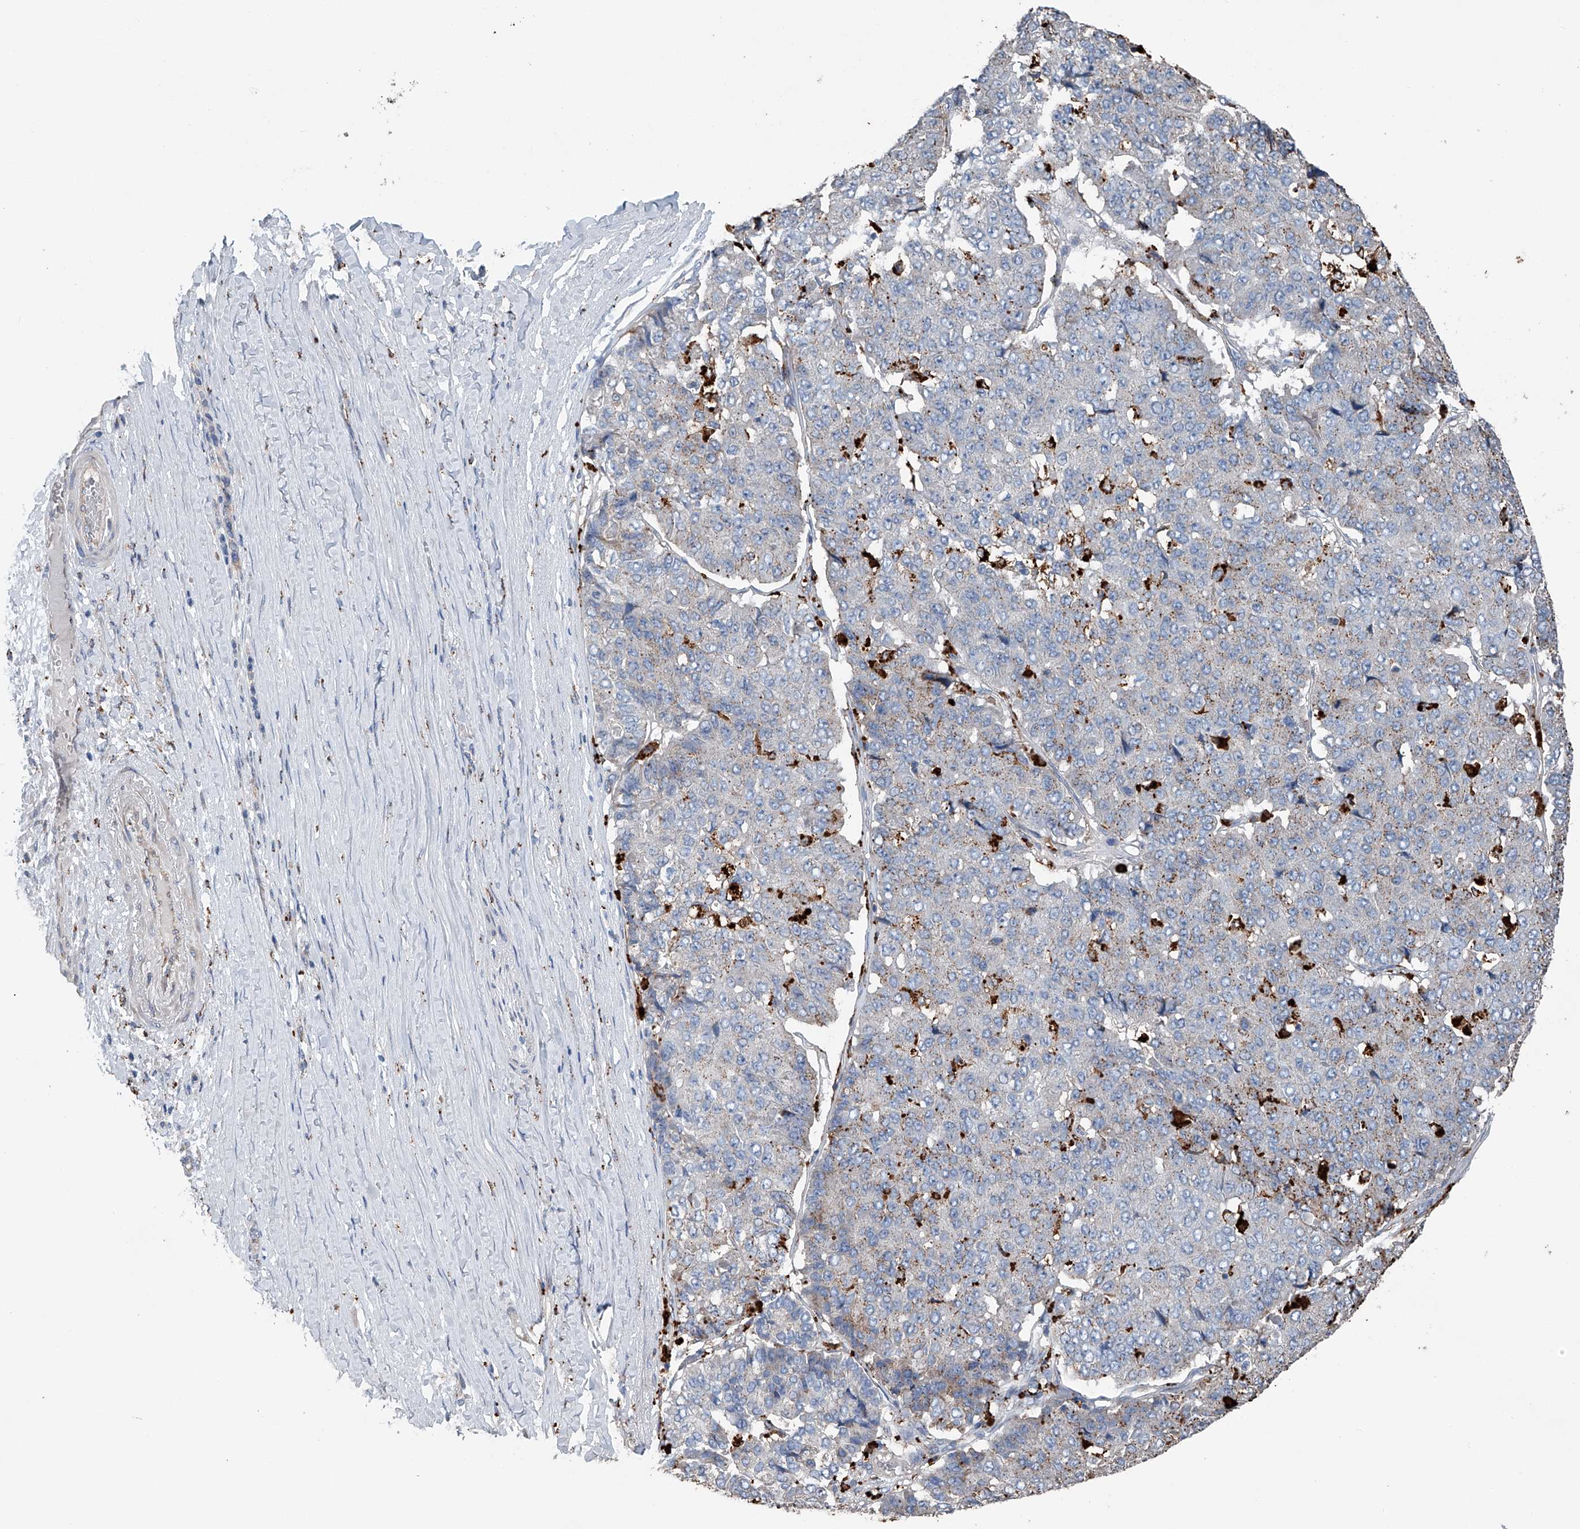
{"staining": {"intensity": "weak", "quantity": "<25%", "location": "cytoplasmic/membranous"}, "tissue": "pancreatic cancer", "cell_type": "Tumor cells", "image_type": "cancer", "snomed": [{"axis": "morphology", "description": "Adenocarcinoma, NOS"}, {"axis": "topography", "description": "Pancreas"}], "caption": "A micrograph of pancreatic adenocarcinoma stained for a protein exhibits no brown staining in tumor cells.", "gene": "ZNF772", "patient": {"sex": "male", "age": 50}}